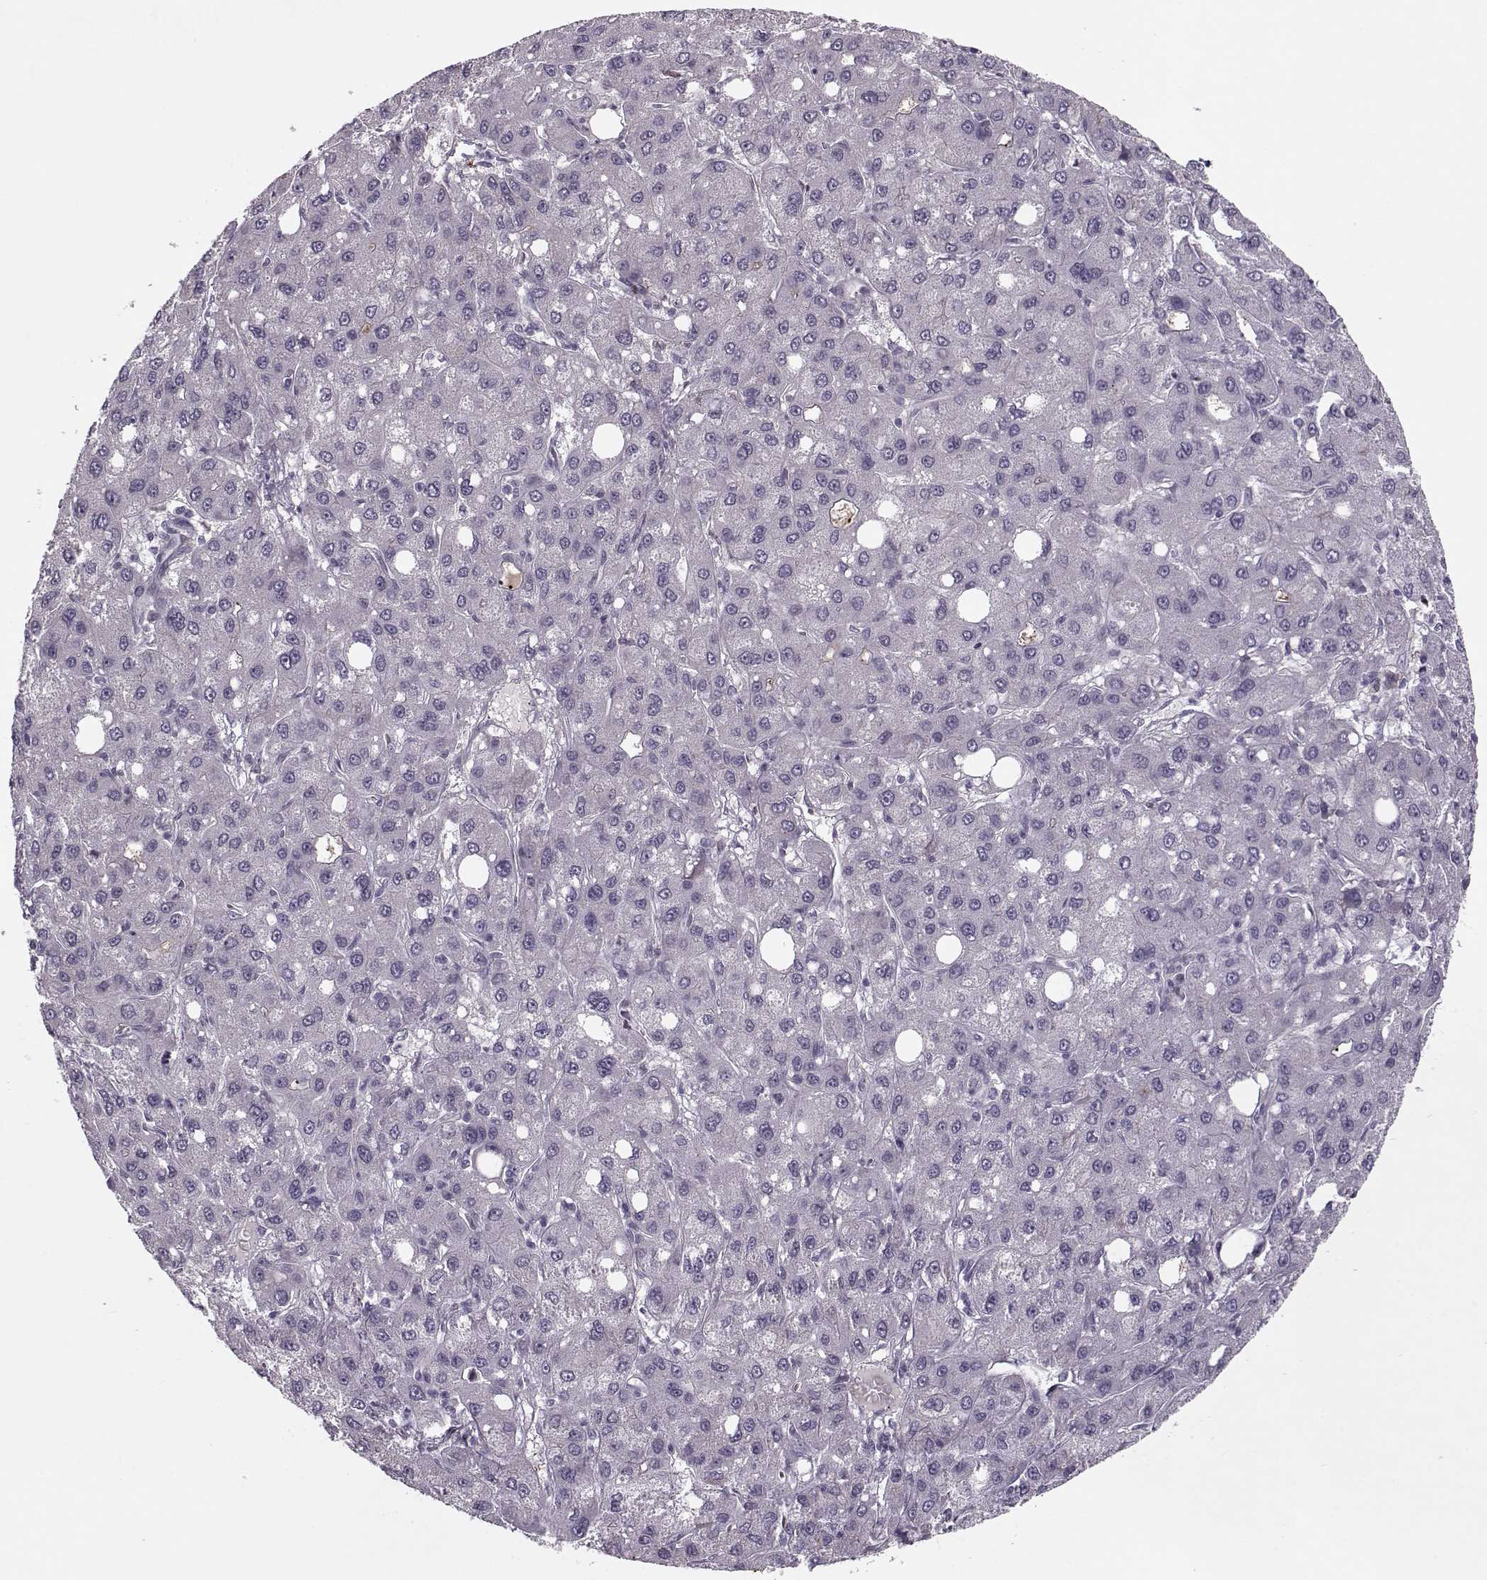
{"staining": {"intensity": "negative", "quantity": "none", "location": "none"}, "tissue": "liver cancer", "cell_type": "Tumor cells", "image_type": "cancer", "snomed": [{"axis": "morphology", "description": "Carcinoma, Hepatocellular, NOS"}, {"axis": "topography", "description": "Liver"}], "caption": "IHC of human liver hepatocellular carcinoma exhibits no expression in tumor cells.", "gene": "DNAI3", "patient": {"sex": "male", "age": 73}}